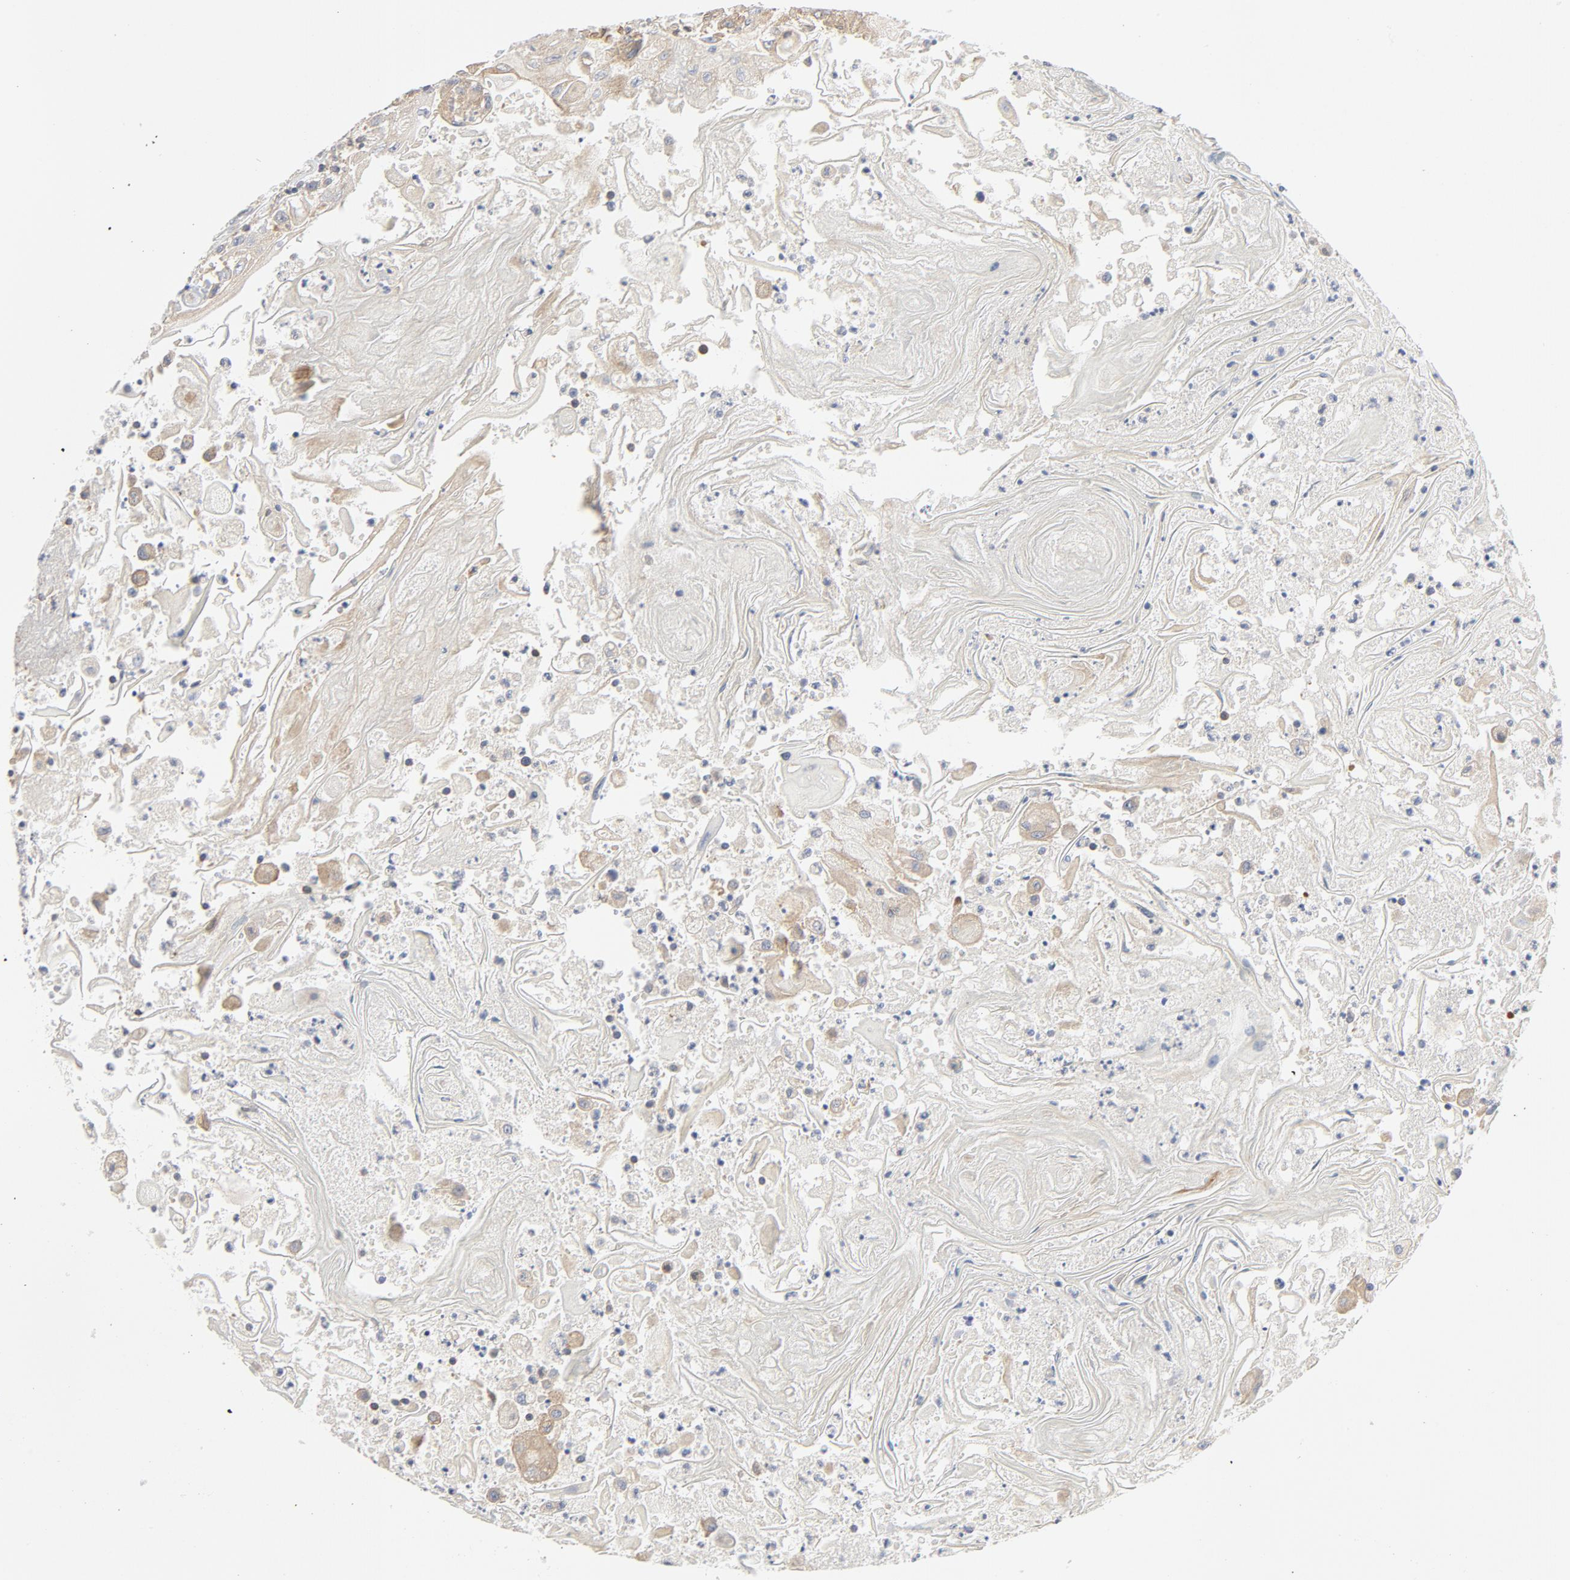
{"staining": {"intensity": "weak", "quantity": ">75%", "location": "cytoplasmic/membranous"}, "tissue": "head and neck cancer", "cell_type": "Tumor cells", "image_type": "cancer", "snomed": [{"axis": "morphology", "description": "Squamous cell carcinoma, NOS"}, {"axis": "topography", "description": "Oral tissue"}, {"axis": "topography", "description": "Head-Neck"}], "caption": "Immunohistochemistry (IHC) histopathology image of neoplastic tissue: human head and neck cancer stained using immunohistochemistry (IHC) displays low levels of weak protein expression localized specifically in the cytoplasmic/membranous of tumor cells, appearing as a cytoplasmic/membranous brown color.", "gene": "RABEP1", "patient": {"sex": "female", "age": 76}}